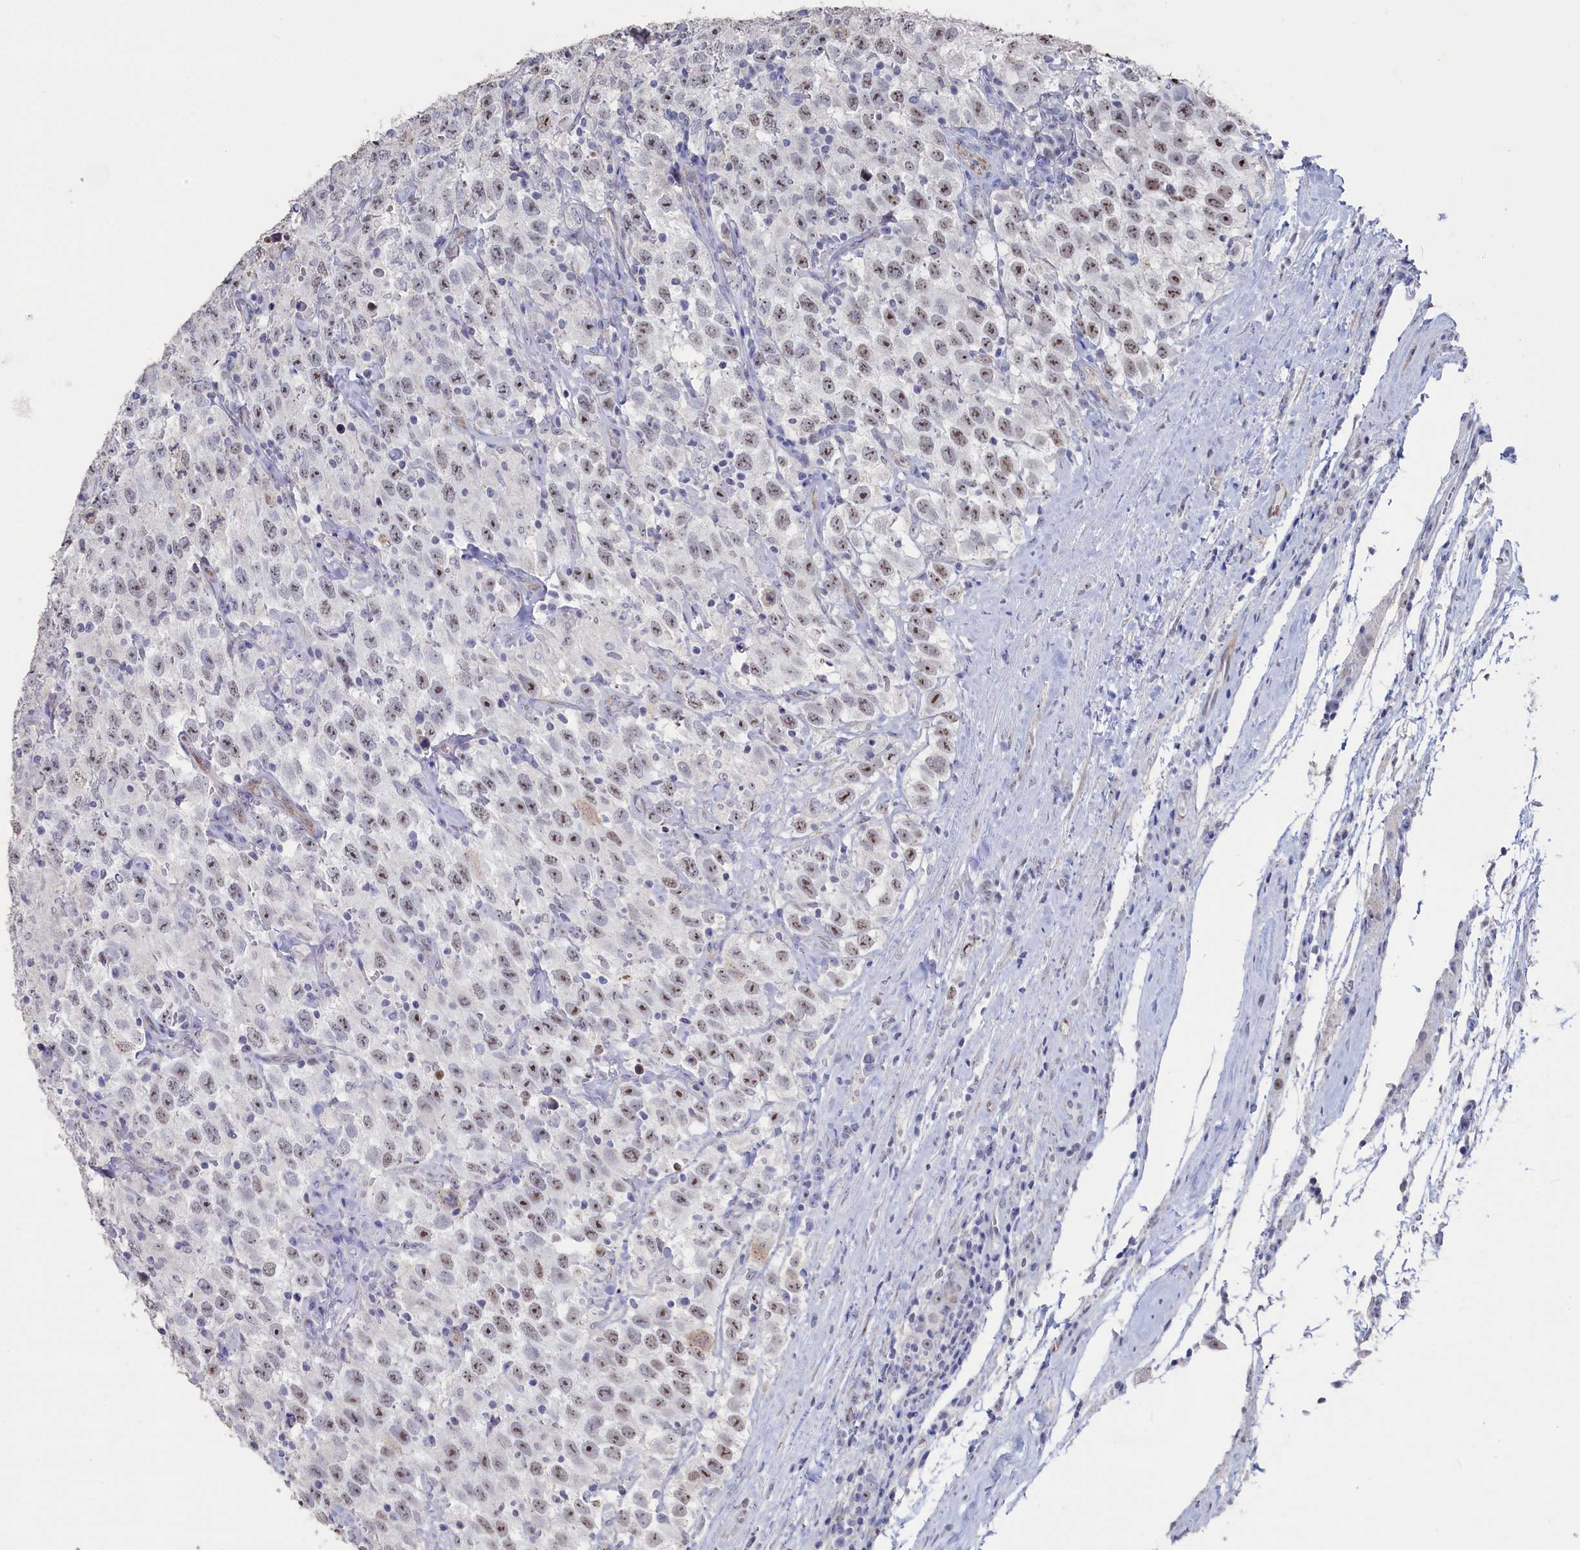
{"staining": {"intensity": "weak", "quantity": "25%-75%", "location": "nuclear"}, "tissue": "testis cancer", "cell_type": "Tumor cells", "image_type": "cancer", "snomed": [{"axis": "morphology", "description": "Seminoma, NOS"}, {"axis": "topography", "description": "Testis"}], "caption": "DAB immunohistochemical staining of testis seminoma reveals weak nuclear protein positivity in approximately 25%-75% of tumor cells.", "gene": "SEMG2", "patient": {"sex": "male", "age": 41}}